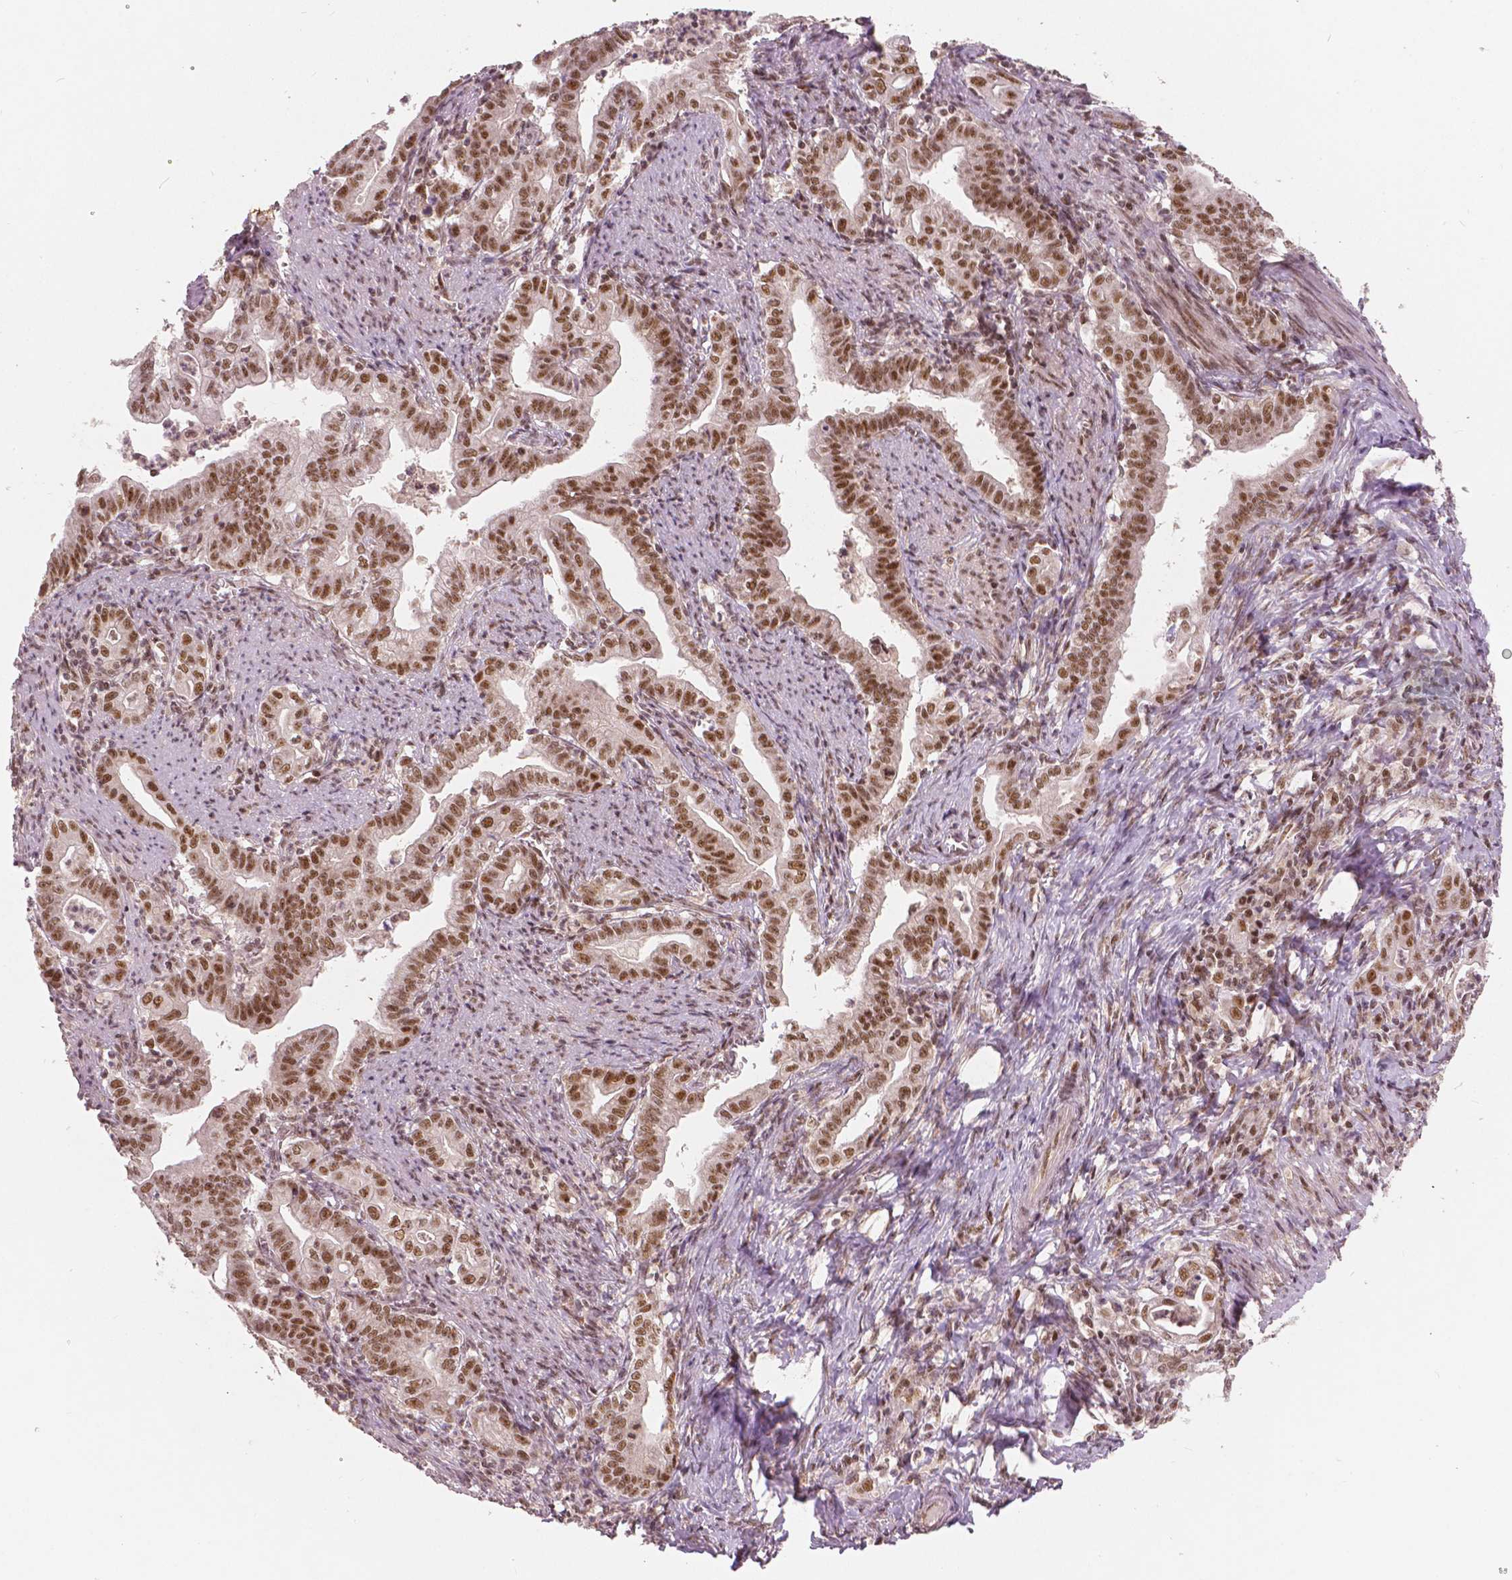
{"staining": {"intensity": "moderate", "quantity": ">75%", "location": "nuclear"}, "tissue": "stomach cancer", "cell_type": "Tumor cells", "image_type": "cancer", "snomed": [{"axis": "morphology", "description": "Adenocarcinoma, NOS"}, {"axis": "topography", "description": "Stomach, upper"}], "caption": "A histopathology image of stomach cancer (adenocarcinoma) stained for a protein demonstrates moderate nuclear brown staining in tumor cells.", "gene": "NSD2", "patient": {"sex": "female", "age": 79}}